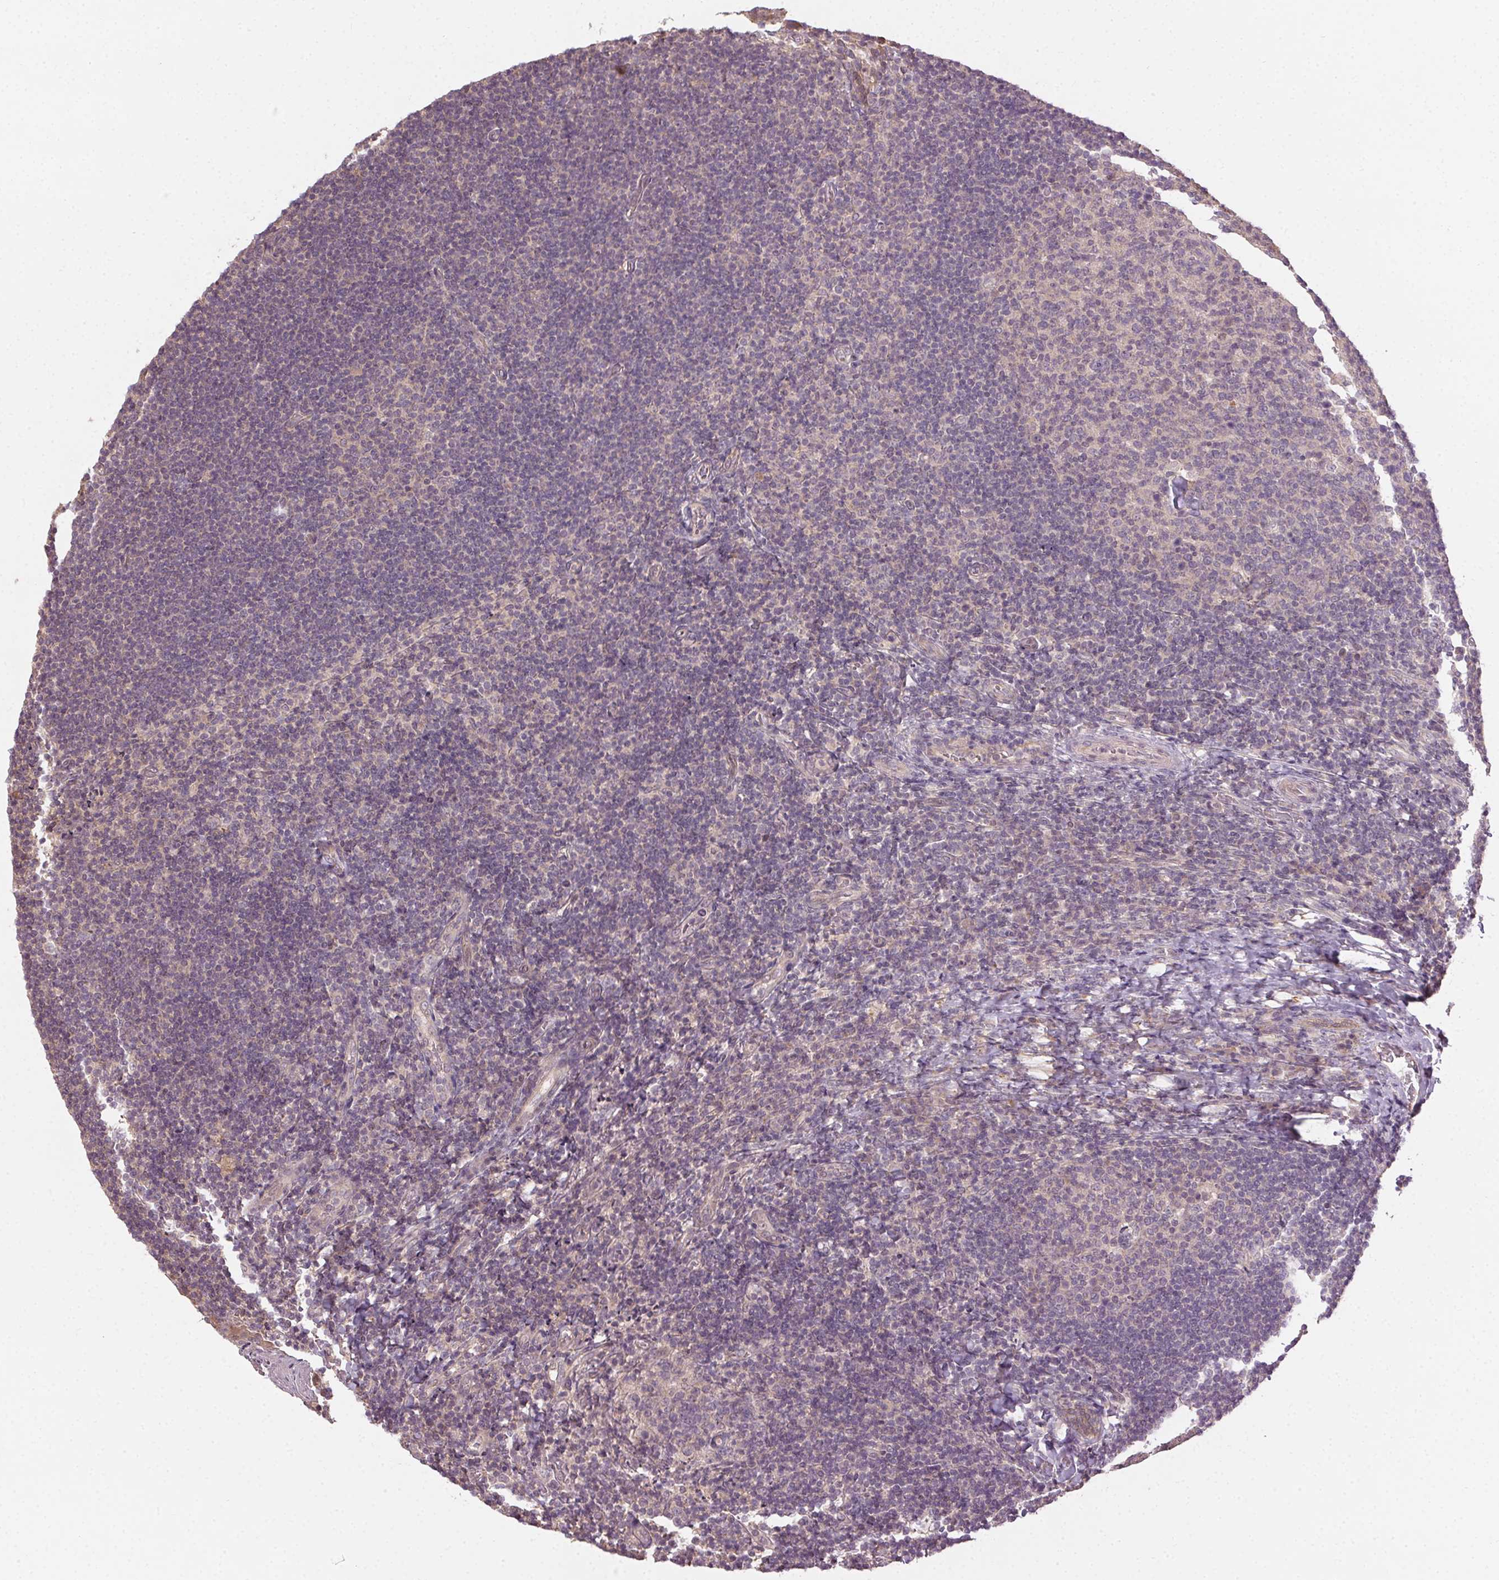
{"staining": {"intensity": "negative", "quantity": "none", "location": "none"}, "tissue": "tonsil", "cell_type": "Germinal center cells", "image_type": "normal", "snomed": [{"axis": "morphology", "description": "Normal tissue, NOS"}, {"axis": "topography", "description": "Tonsil"}], "caption": "Immunohistochemical staining of normal tonsil demonstrates no significant positivity in germinal center cells. (IHC, brightfield microscopy, high magnification).", "gene": "ATP1B3", "patient": {"sex": "female", "age": 10}}